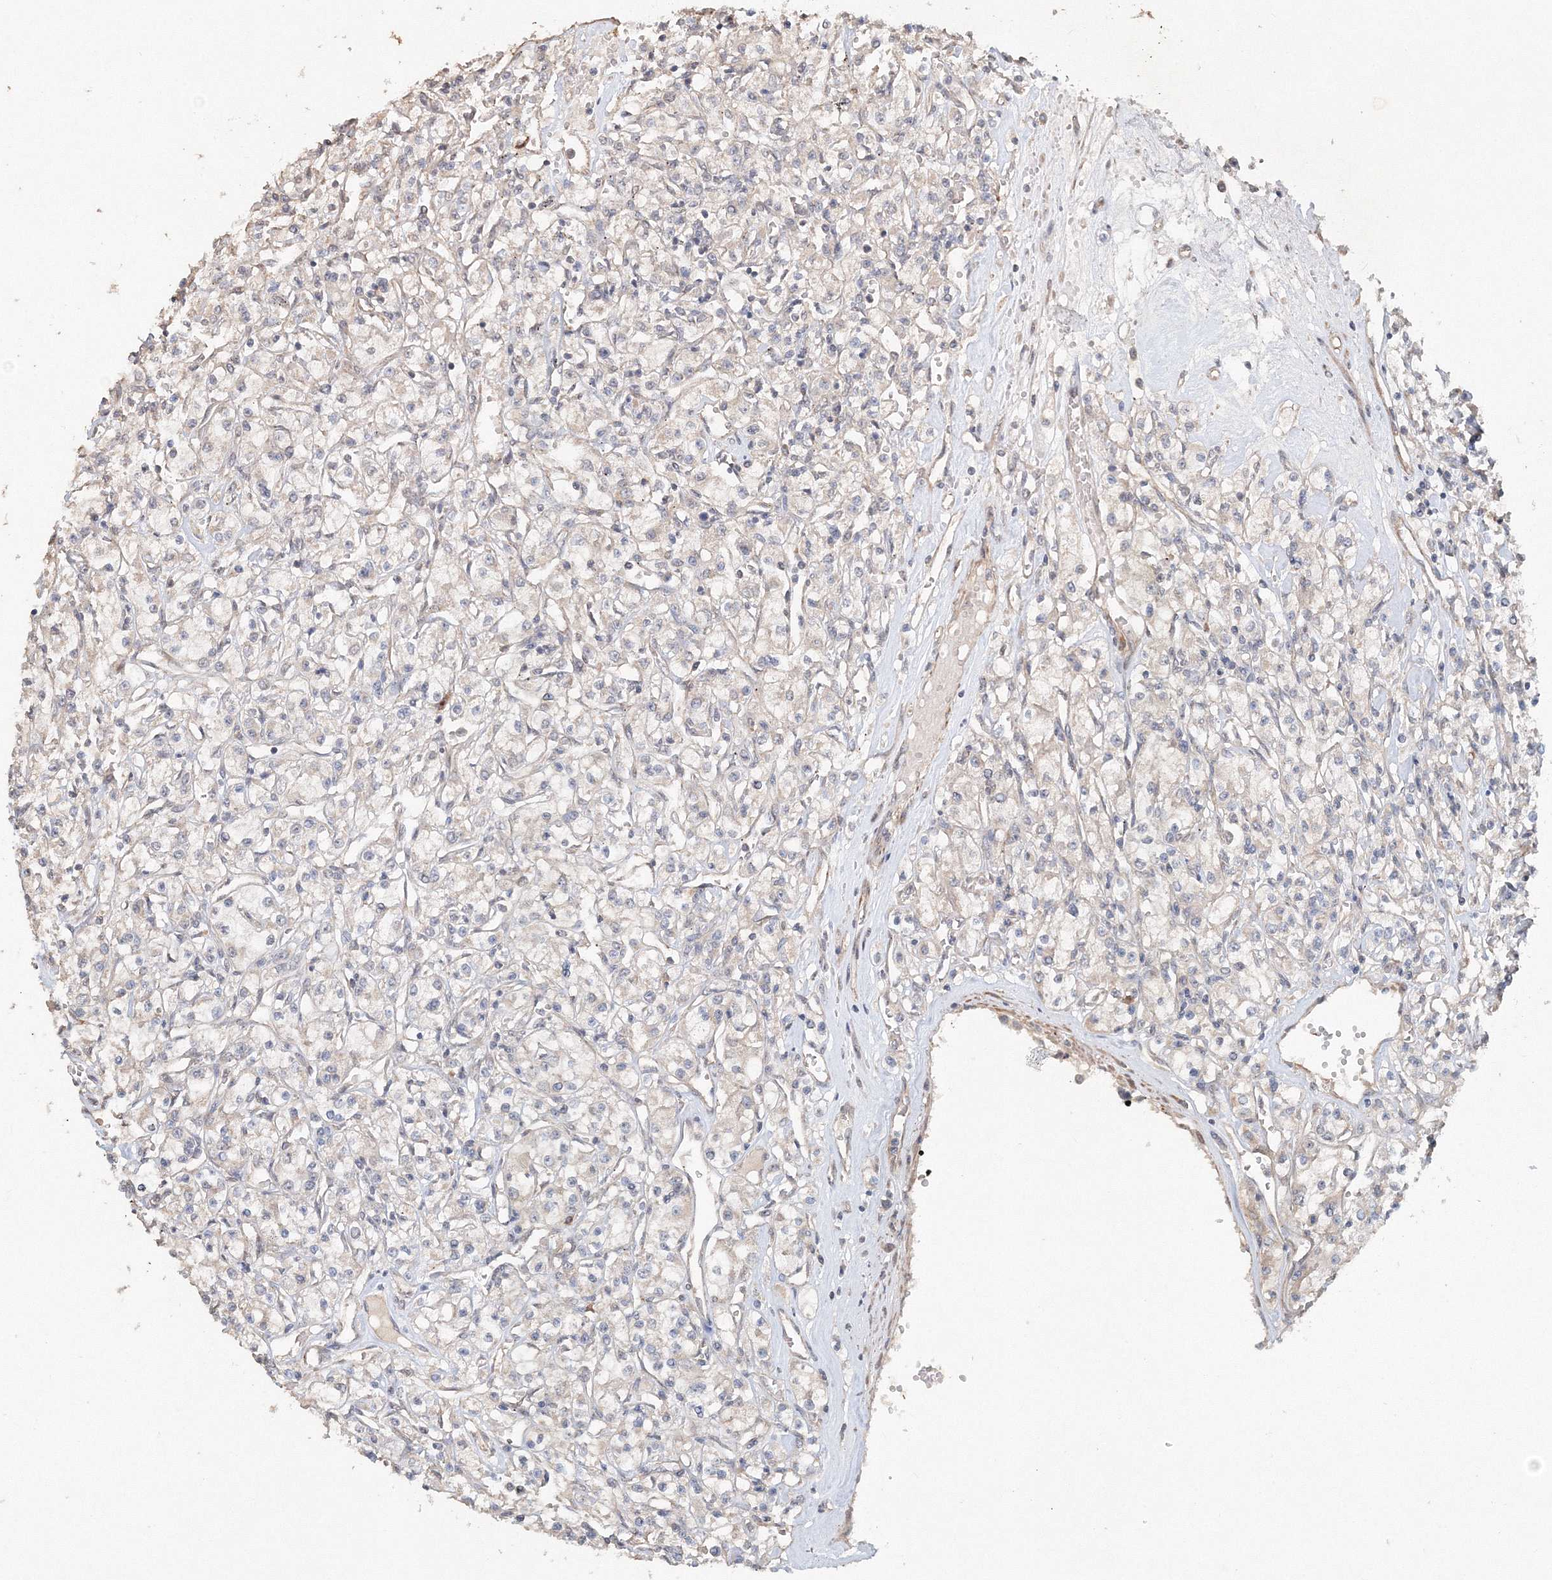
{"staining": {"intensity": "negative", "quantity": "none", "location": "none"}, "tissue": "renal cancer", "cell_type": "Tumor cells", "image_type": "cancer", "snomed": [{"axis": "morphology", "description": "Adenocarcinoma, NOS"}, {"axis": "topography", "description": "Kidney"}], "caption": "DAB (3,3'-diaminobenzidine) immunohistochemical staining of human renal cancer (adenocarcinoma) demonstrates no significant expression in tumor cells.", "gene": "NALF2", "patient": {"sex": "female", "age": 59}}